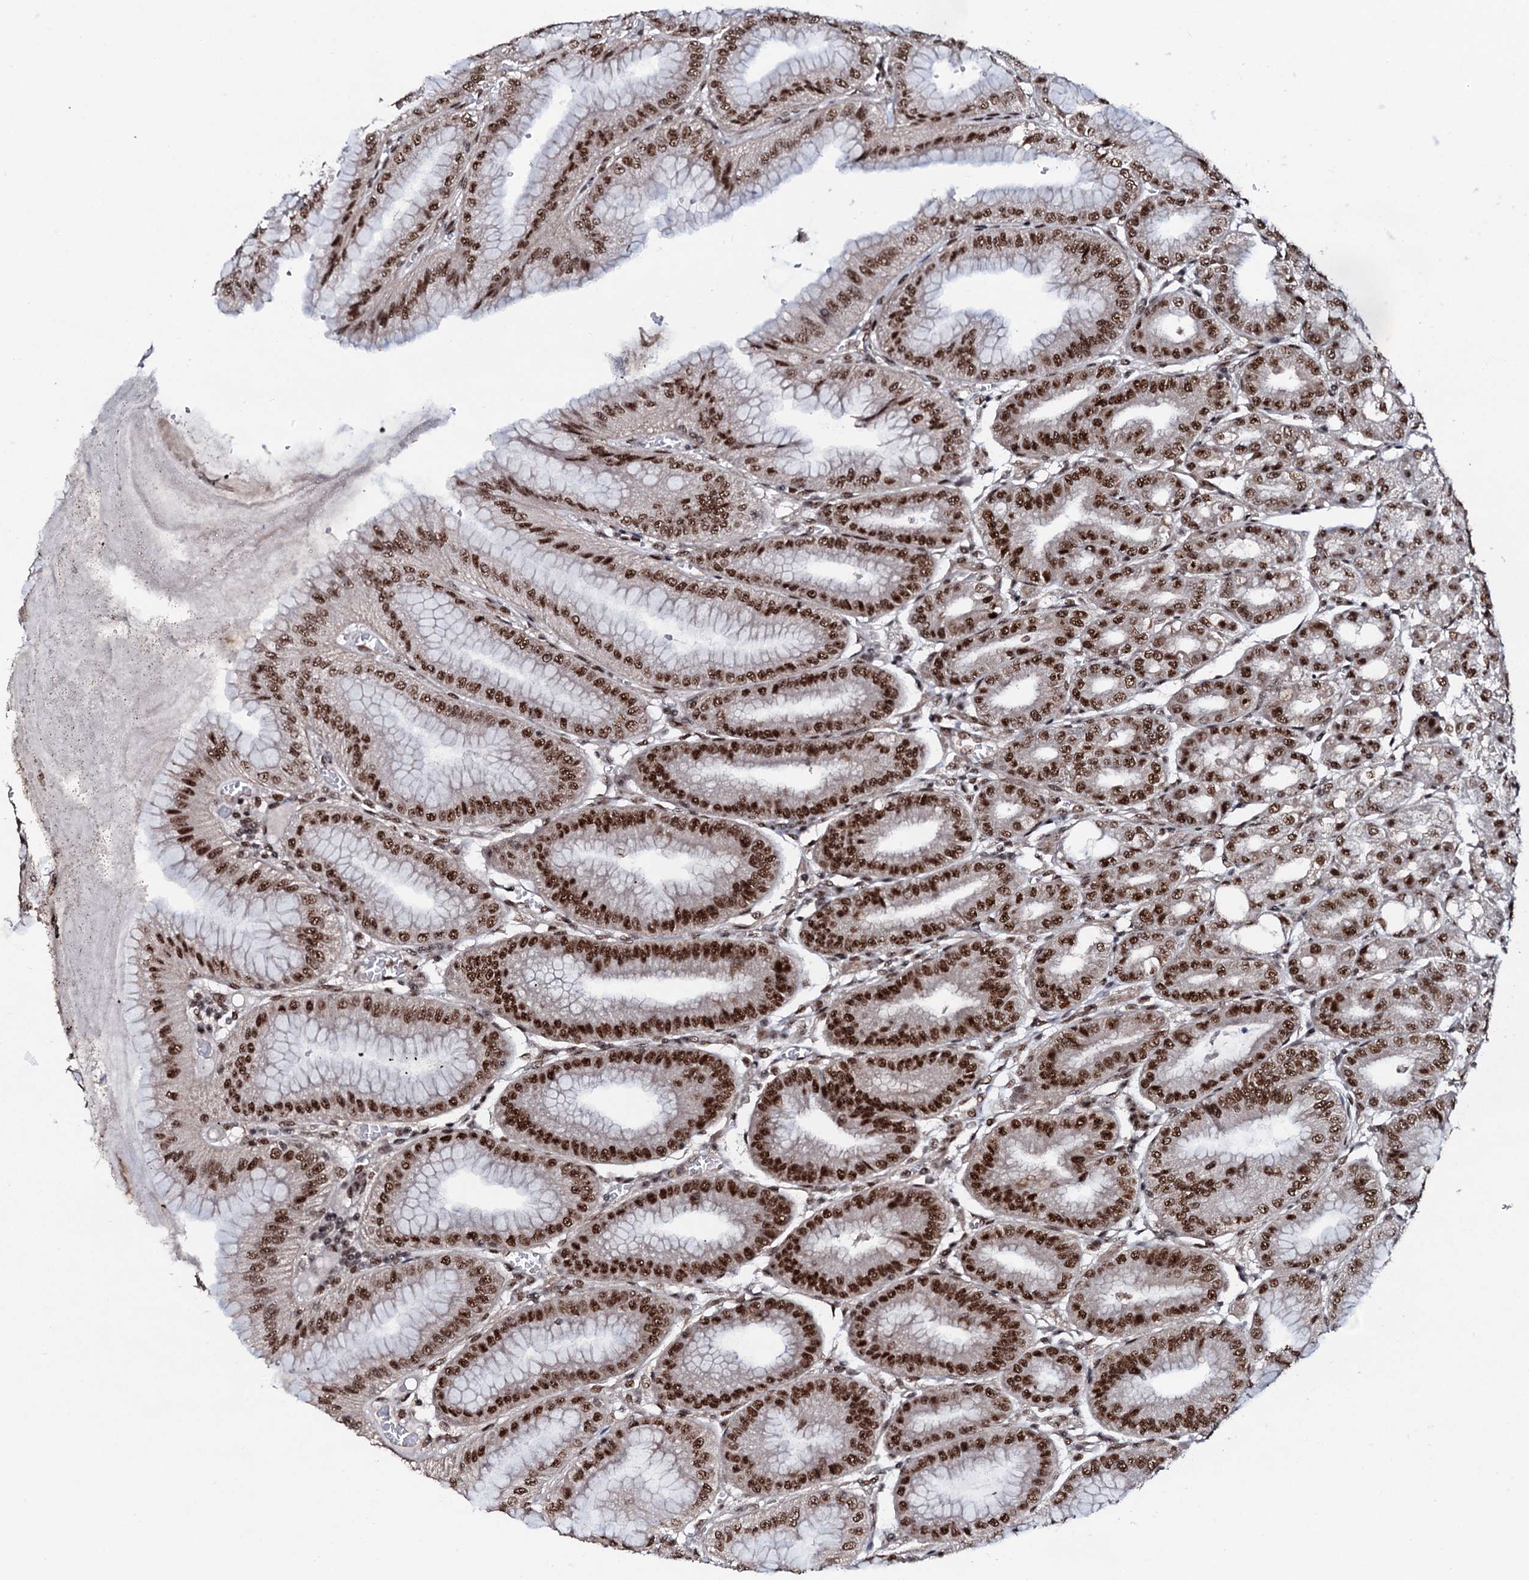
{"staining": {"intensity": "strong", "quantity": ">75%", "location": "nuclear"}, "tissue": "stomach", "cell_type": "Glandular cells", "image_type": "normal", "snomed": [{"axis": "morphology", "description": "Normal tissue, NOS"}, {"axis": "topography", "description": "Stomach, lower"}], "caption": "A high-resolution image shows immunohistochemistry (IHC) staining of benign stomach, which demonstrates strong nuclear positivity in approximately >75% of glandular cells.", "gene": "PRPF18", "patient": {"sex": "male", "age": 71}}